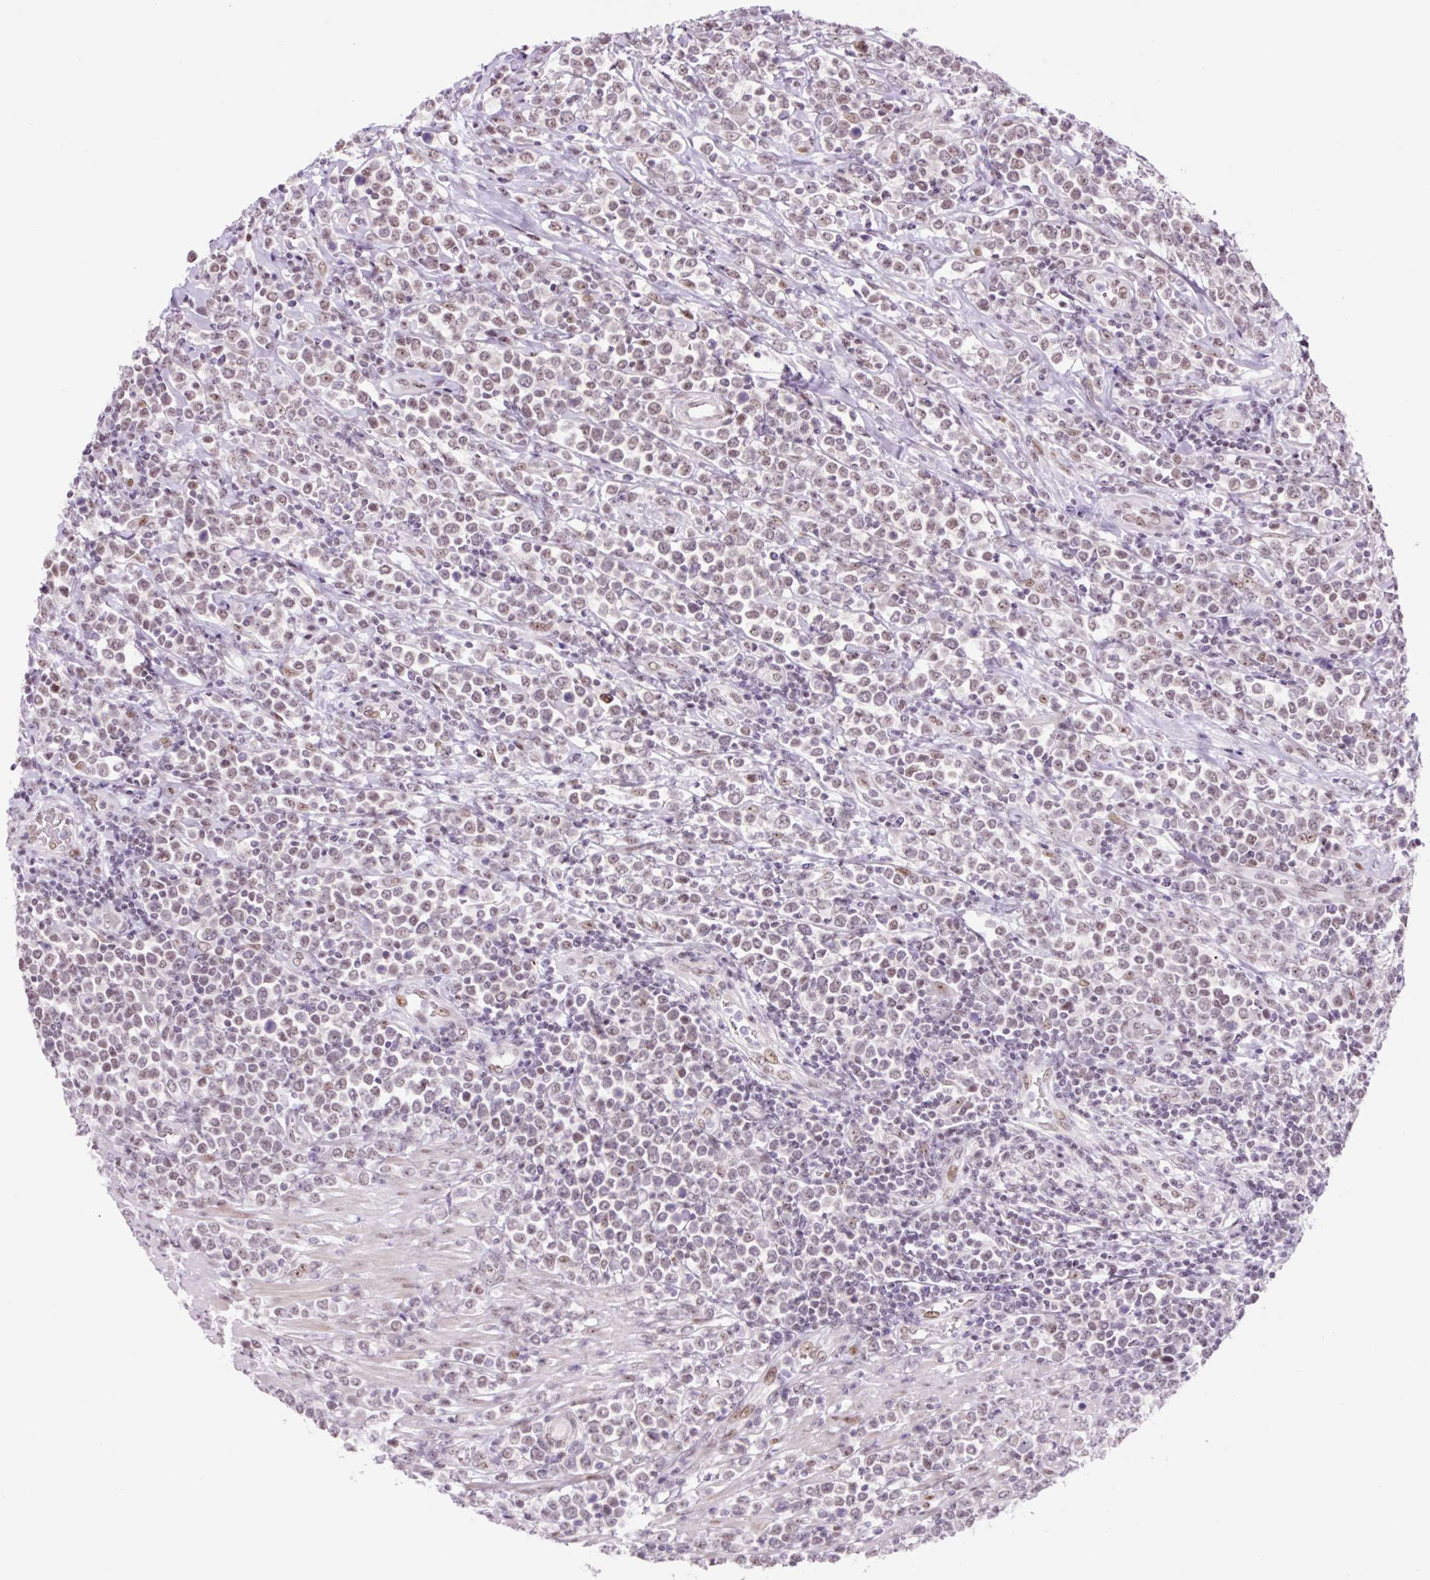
{"staining": {"intensity": "weak", "quantity": "25%-75%", "location": "nuclear"}, "tissue": "lymphoma", "cell_type": "Tumor cells", "image_type": "cancer", "snomed": [{"axis": "morphology", "description": "Malignant lymphoma, non-Hodgkin's type, High grade"}, {"axis": "topography", "description": "Soft tissue"}], "caption": "Immunohistochemistry (IHC) (DAB (3,3'-diaminobenzidine)) staining of high-grade malignant lymphoma, non-Hodgkin's type demonstrates weak nuclear protein expression in about 25%-75% of tumor cells. The staining was performed using DAB, with brown indicating positive protein expression. Nuclei are stained blue with hematoxylin.", "gene": "TAF1A", "patient": {"sex": "female", "age": 56}}